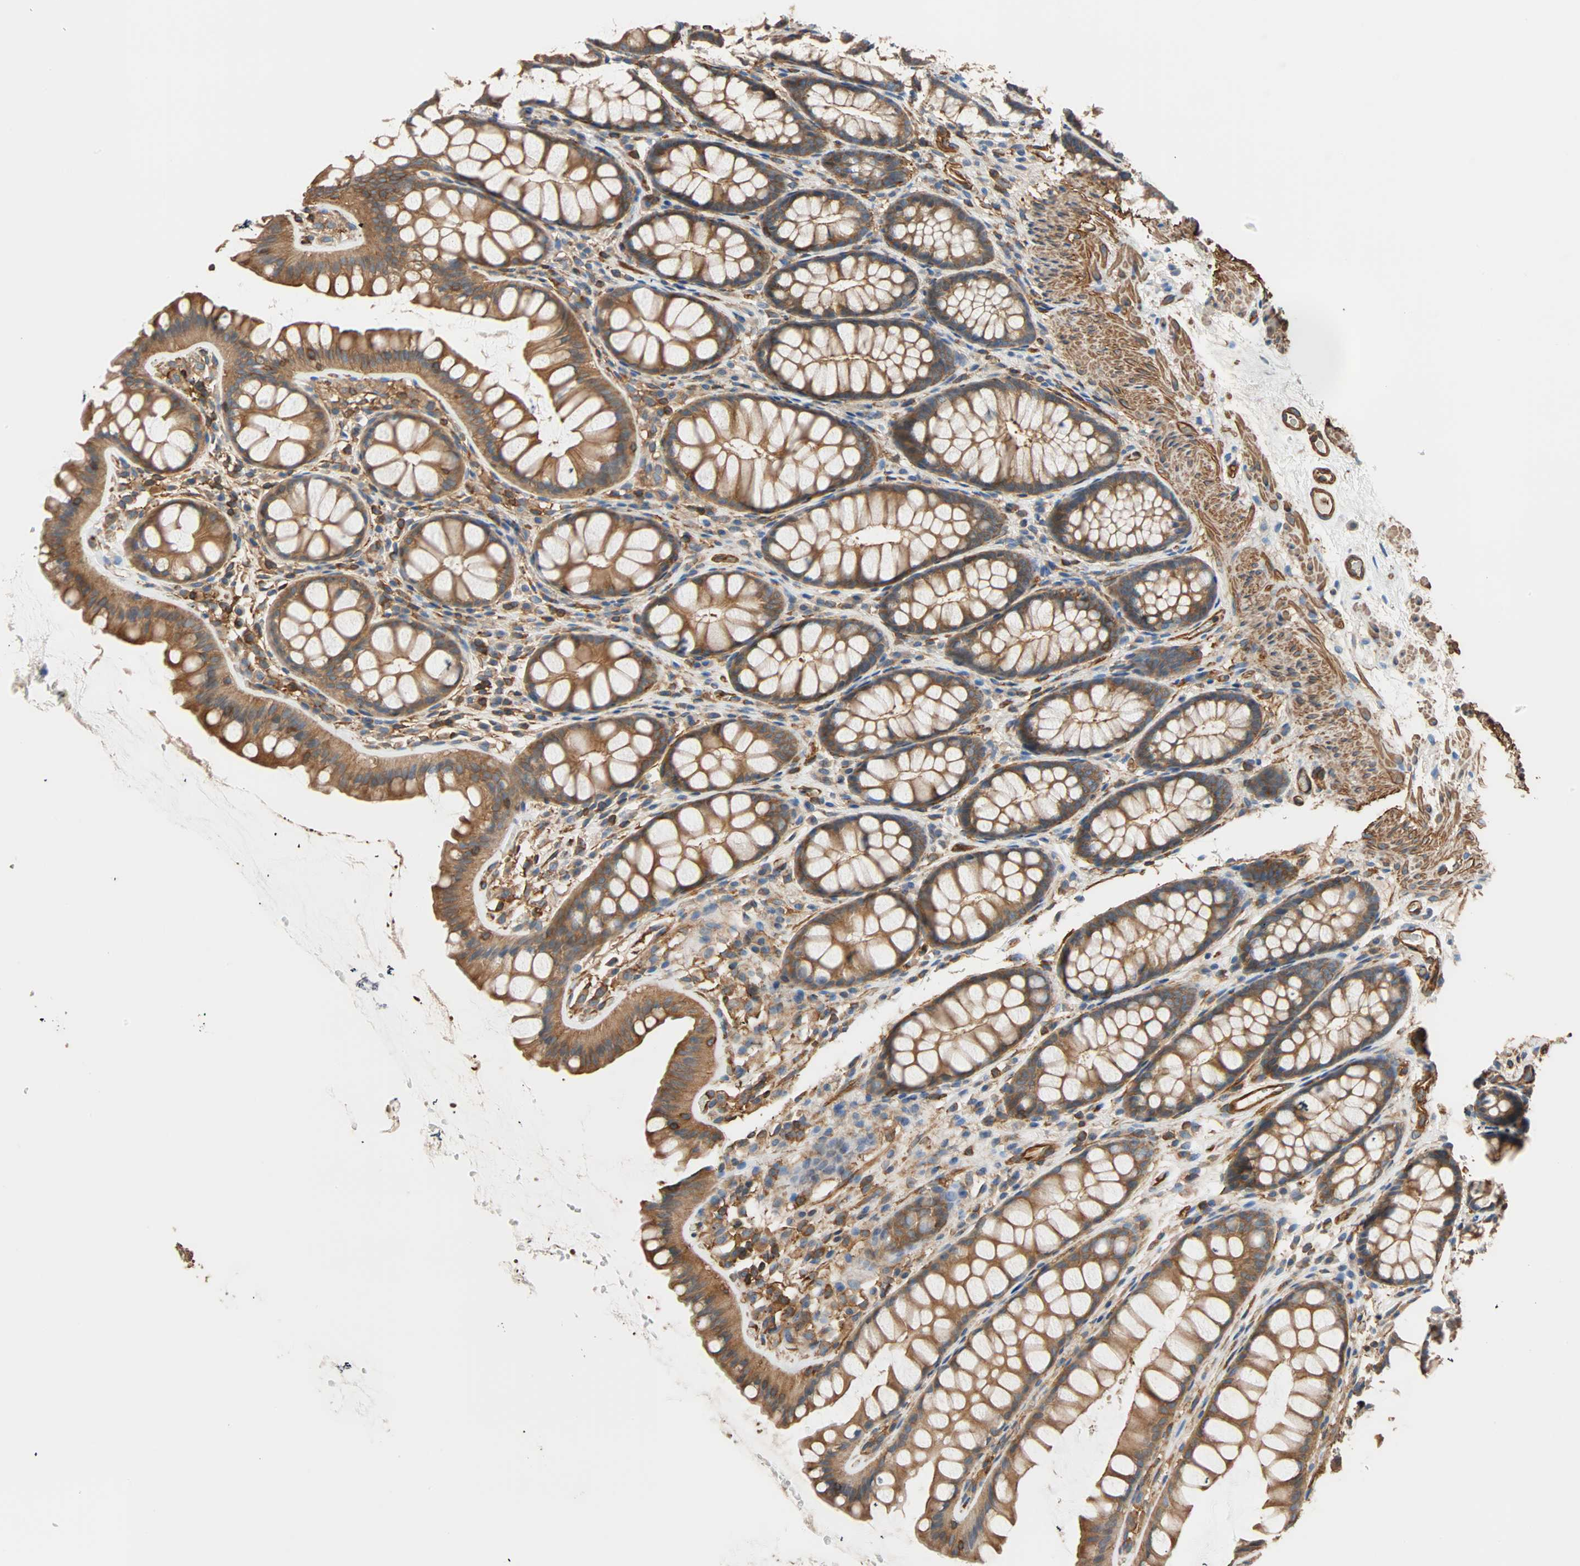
{"staining": {"intensity": "moderate", "quantity": "25%-75%", "location": "cytoplasmic/membranous"}, "tissue": "colon", "cell_type": "Endothelial cells", "image_type": "normal", "snomed": [{"axis": "morphology", "description": "Normal tissue, NOS"}, {"axis": "topography", "description": "Colon"}], "caption": "Human colon stained with a brown dye demonstrates moderate cytoplasmic/membranous positive expression in about 25%-75% of endothelial cells.", "gene": "GALNT10", "patient": {"sex": "female", "age": 55}}